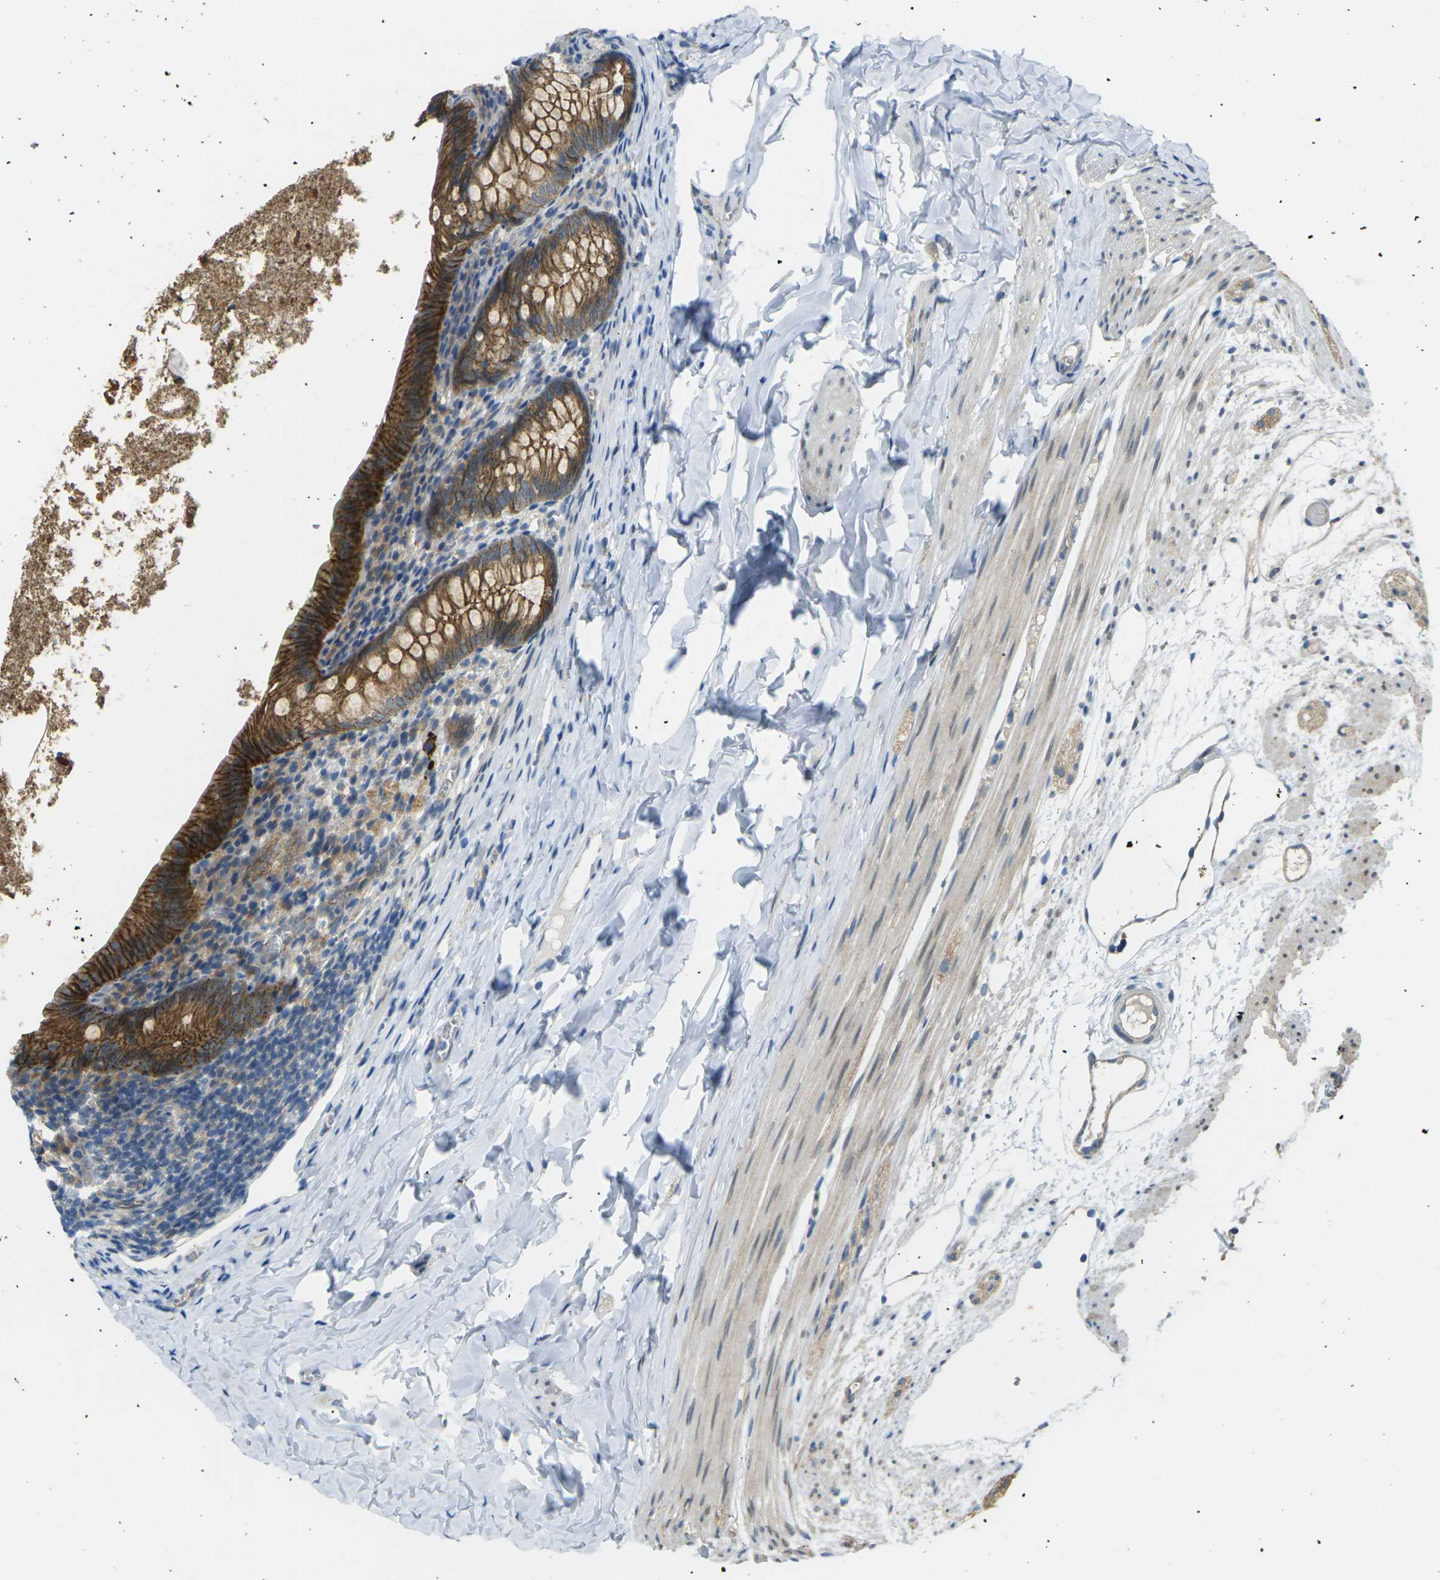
{"staining": {"intensity": "strong", "quantity": ">75%", "location": "cytoplasmic/membranous"}, "tissue": "appendix", "cell_type": "Glandular cells", "image_type": "normal", "snomed": [{"axis": "morphology", "description": "Normal tissue, NOS"}, {"axis": "topography", "description": "Appendix"}], "caption": "The image shows staining of normal appendix, revealing strong cytoplasmic/membranous protein expression (brown color) within glandular cells.", "gene": "RHBDD1", "patient": {"sex": "female", "age": 10}}